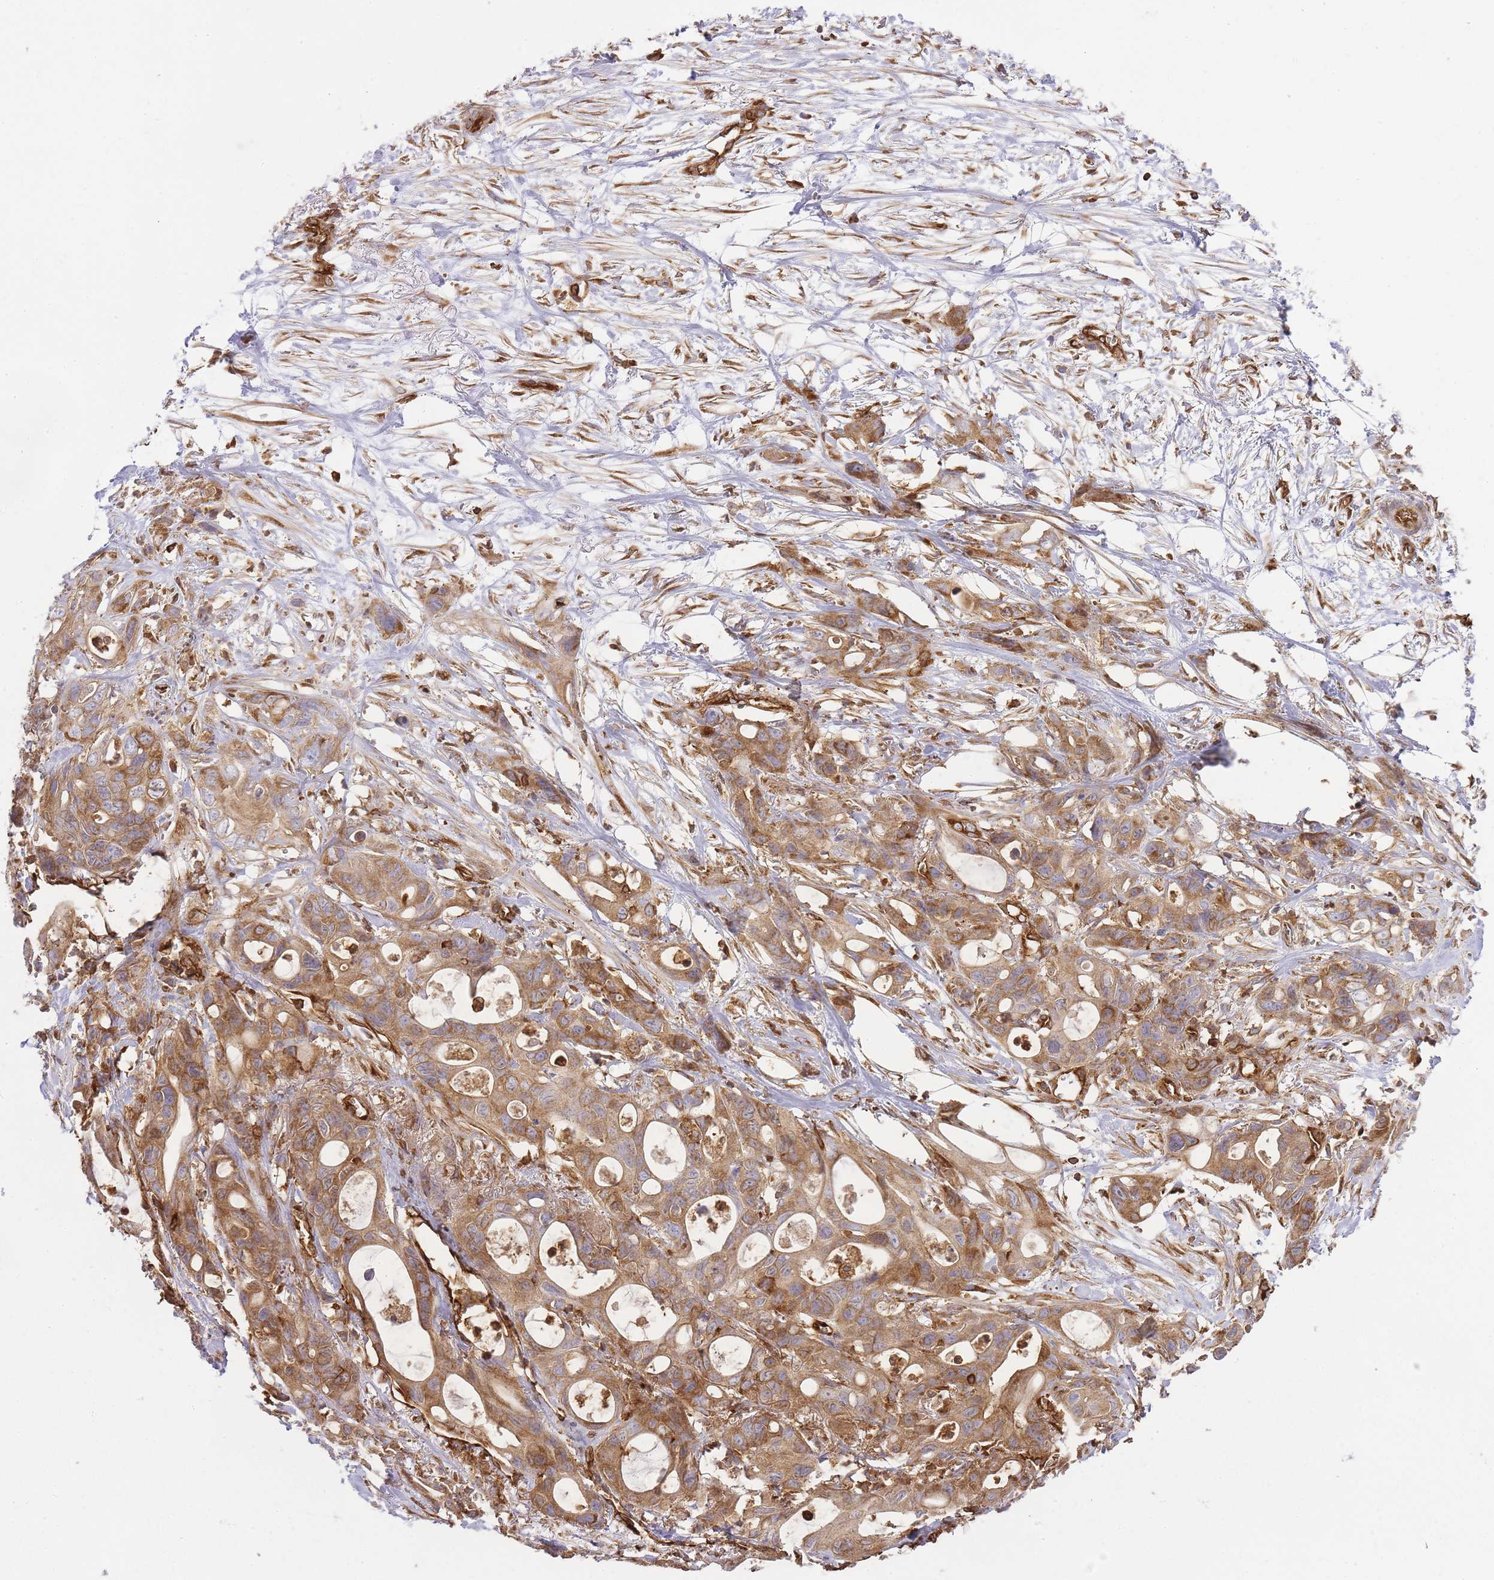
{"staining": {"intensity": "moderate", "quantity": ">75%", "location": "cytoplasmic/membranous"}, "tissue": "ovarian cancer", "cell_type": "Tumor cells", "image_type": "cancer", "snomed": [{"axis": "morphology", "description": "Cystadenocarcinoma, mucinous, NOS"}, {"axis": "topography", "description": "Ovary"}], "caption": "There is medium levels of moderate cytoplasmic/membranous positivity in tumor cells of mucinous cystadenocarcinoma (ovarian), as demonstrated by immunohistochemical staining (brown color).", "gene": "MSN", "patient": {"sex": "female", "age": 70}}